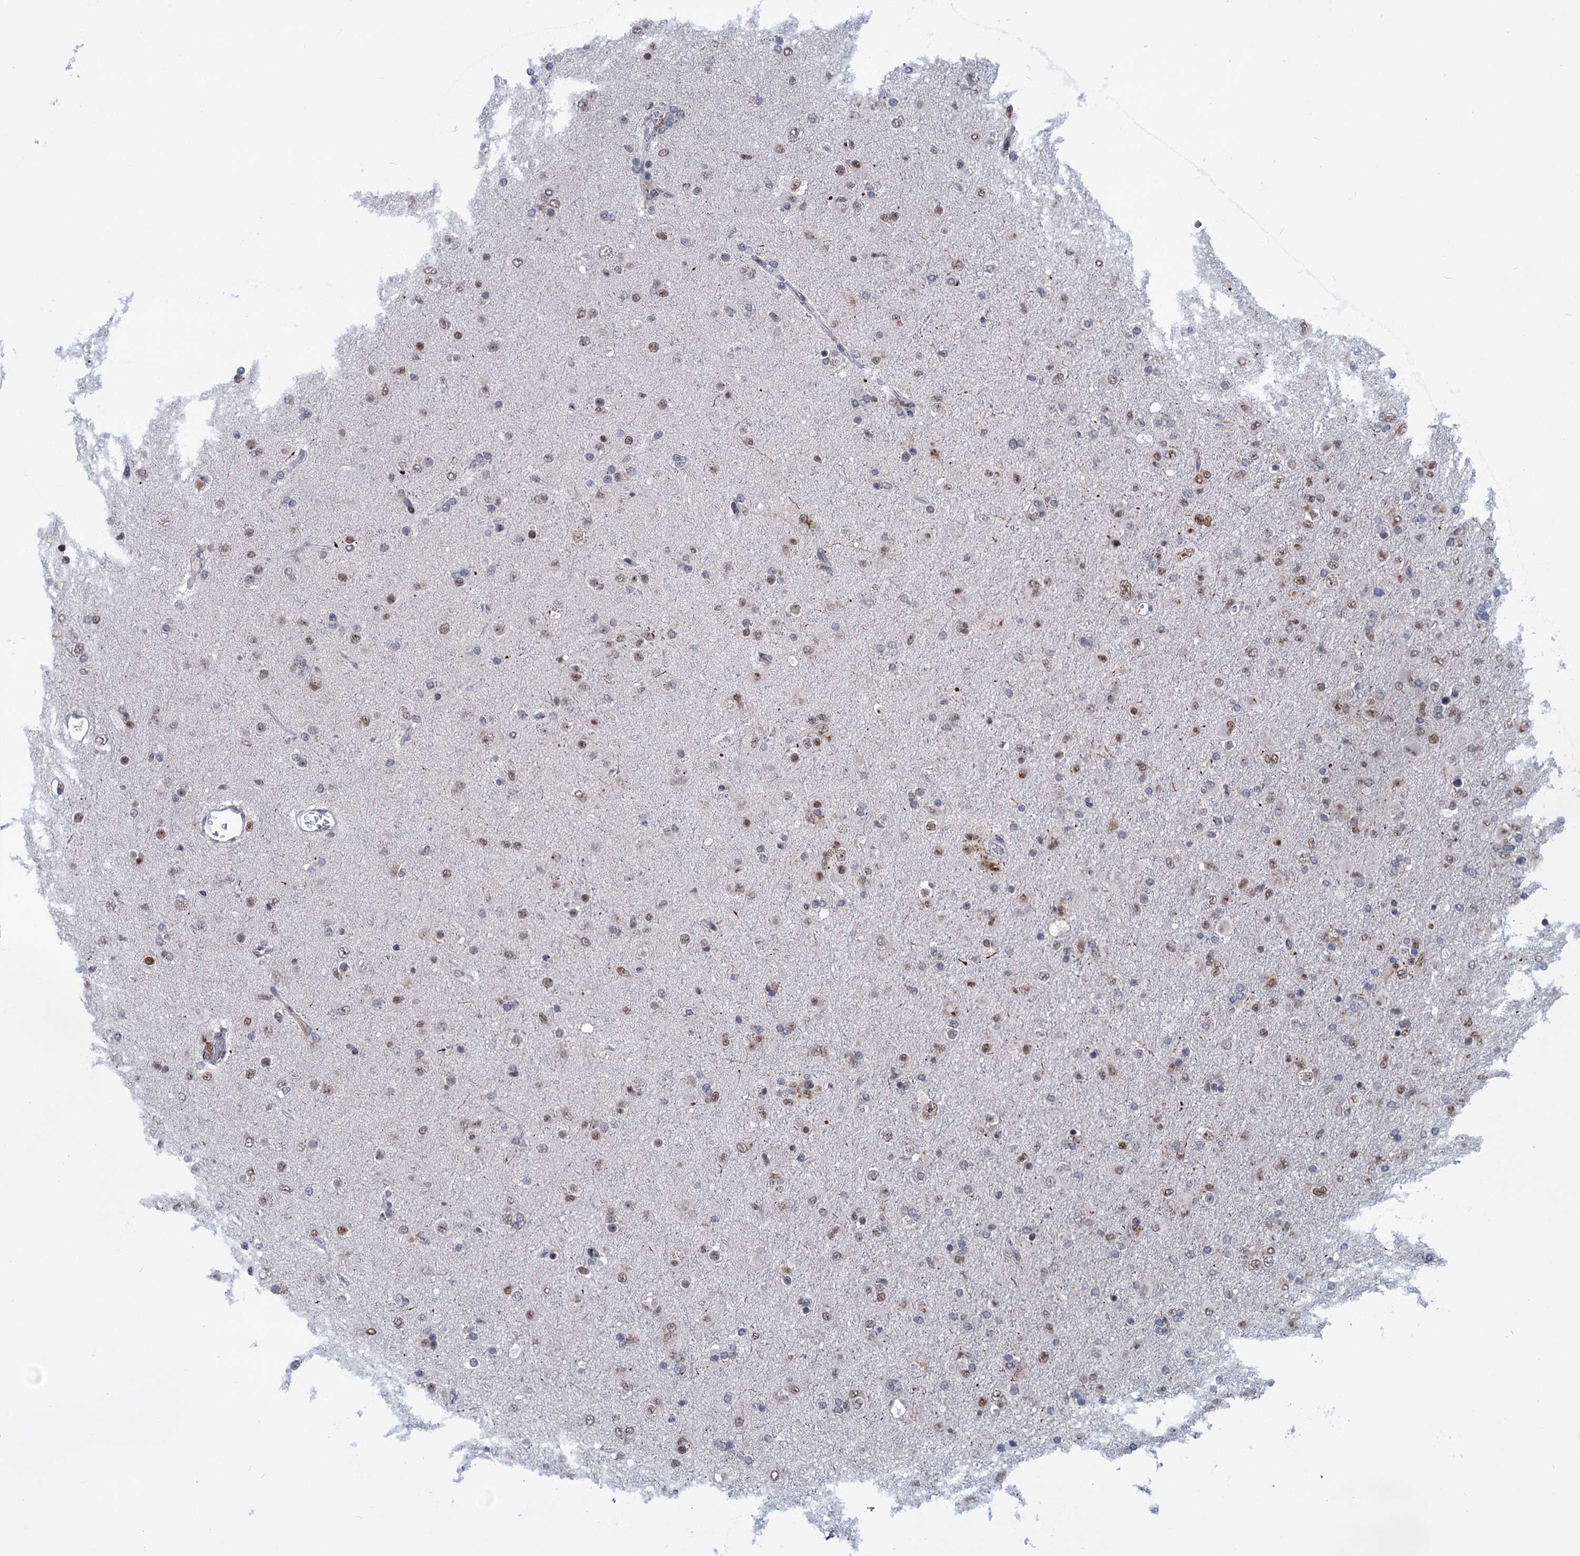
{"staining": {"intensity": "moderate", "quantity": "25%-75%", "location": "nuclear"}, "tissue": "glioma", "cell_type": "Tumor cells", "image_type": "cancer", "snomed": [{"axis": "morphology", "description": "Glioma, malignant, Low grade"}, {"axis": "topography", "description": "Brain"}], "caption": "Immunohistochemistry (IHC) (DAB (3,3'-diaminobenzidine)) staining of glioma shows moderate nuclear protein positivity in about 25%-75% of tumor cells. (Brightfield microscopy of DAB IHC at high magnification).", "gene": "ZCCHC10", "patient": {"sex": "male", "age": 65}}